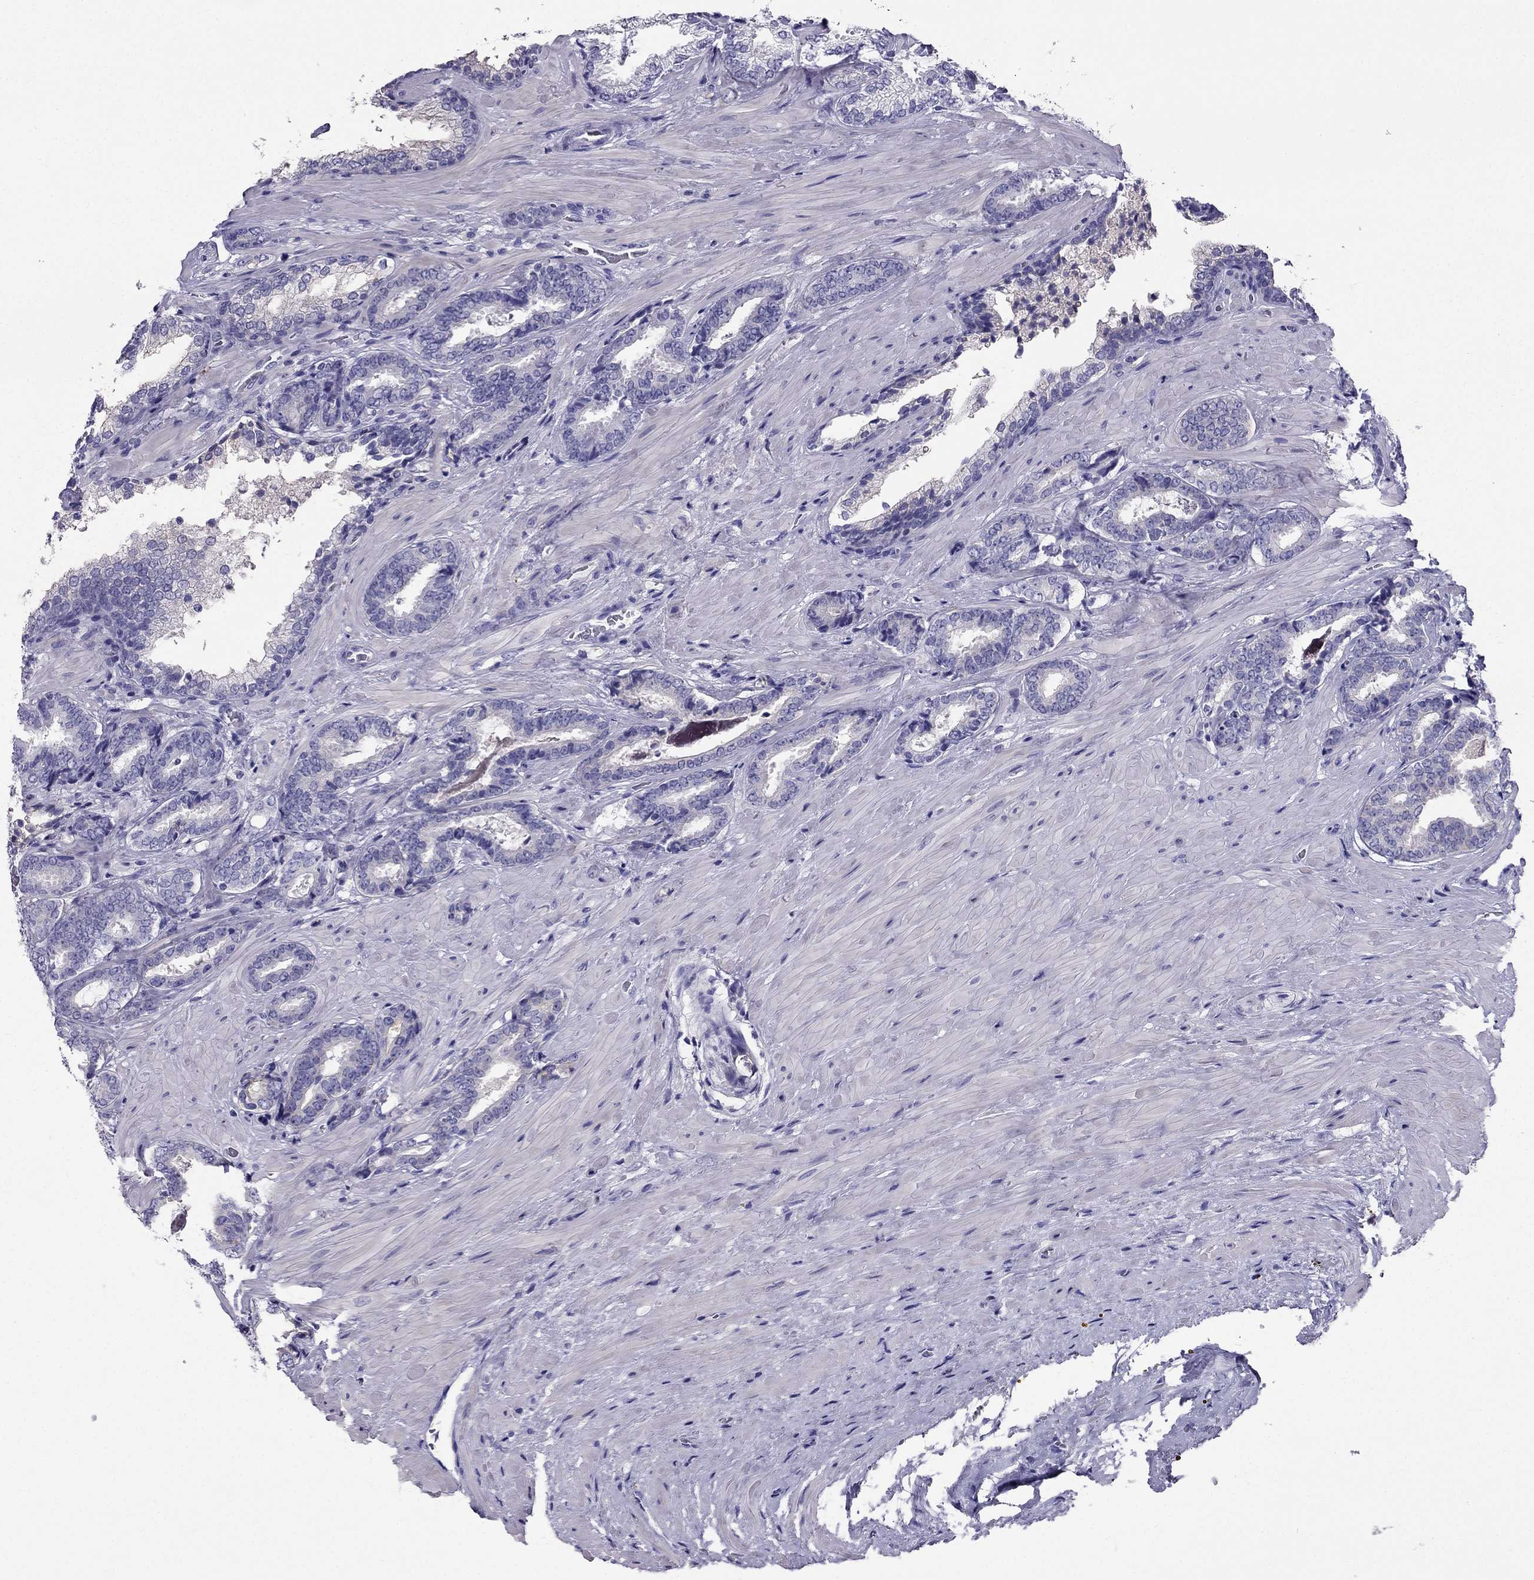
{"staining": {"intensity": "negative", "quantity": "none", "location": "none"}, "tissue": "prostate cancer", "cell_type": "Tumor cells", "image_type": "cancer", "snomed": [{"axis": "morphology", "description": "Adenocarcinoma, Low grade"}, {"axis": "topography", "description": "Prostate"}], "caption": "Immunohistochemistry of prostate low-grade adenocarcinoma demonstrates no staining in tumor cells.", "gene": "PTH", "patient": {"sex": "male", "age": 61}}